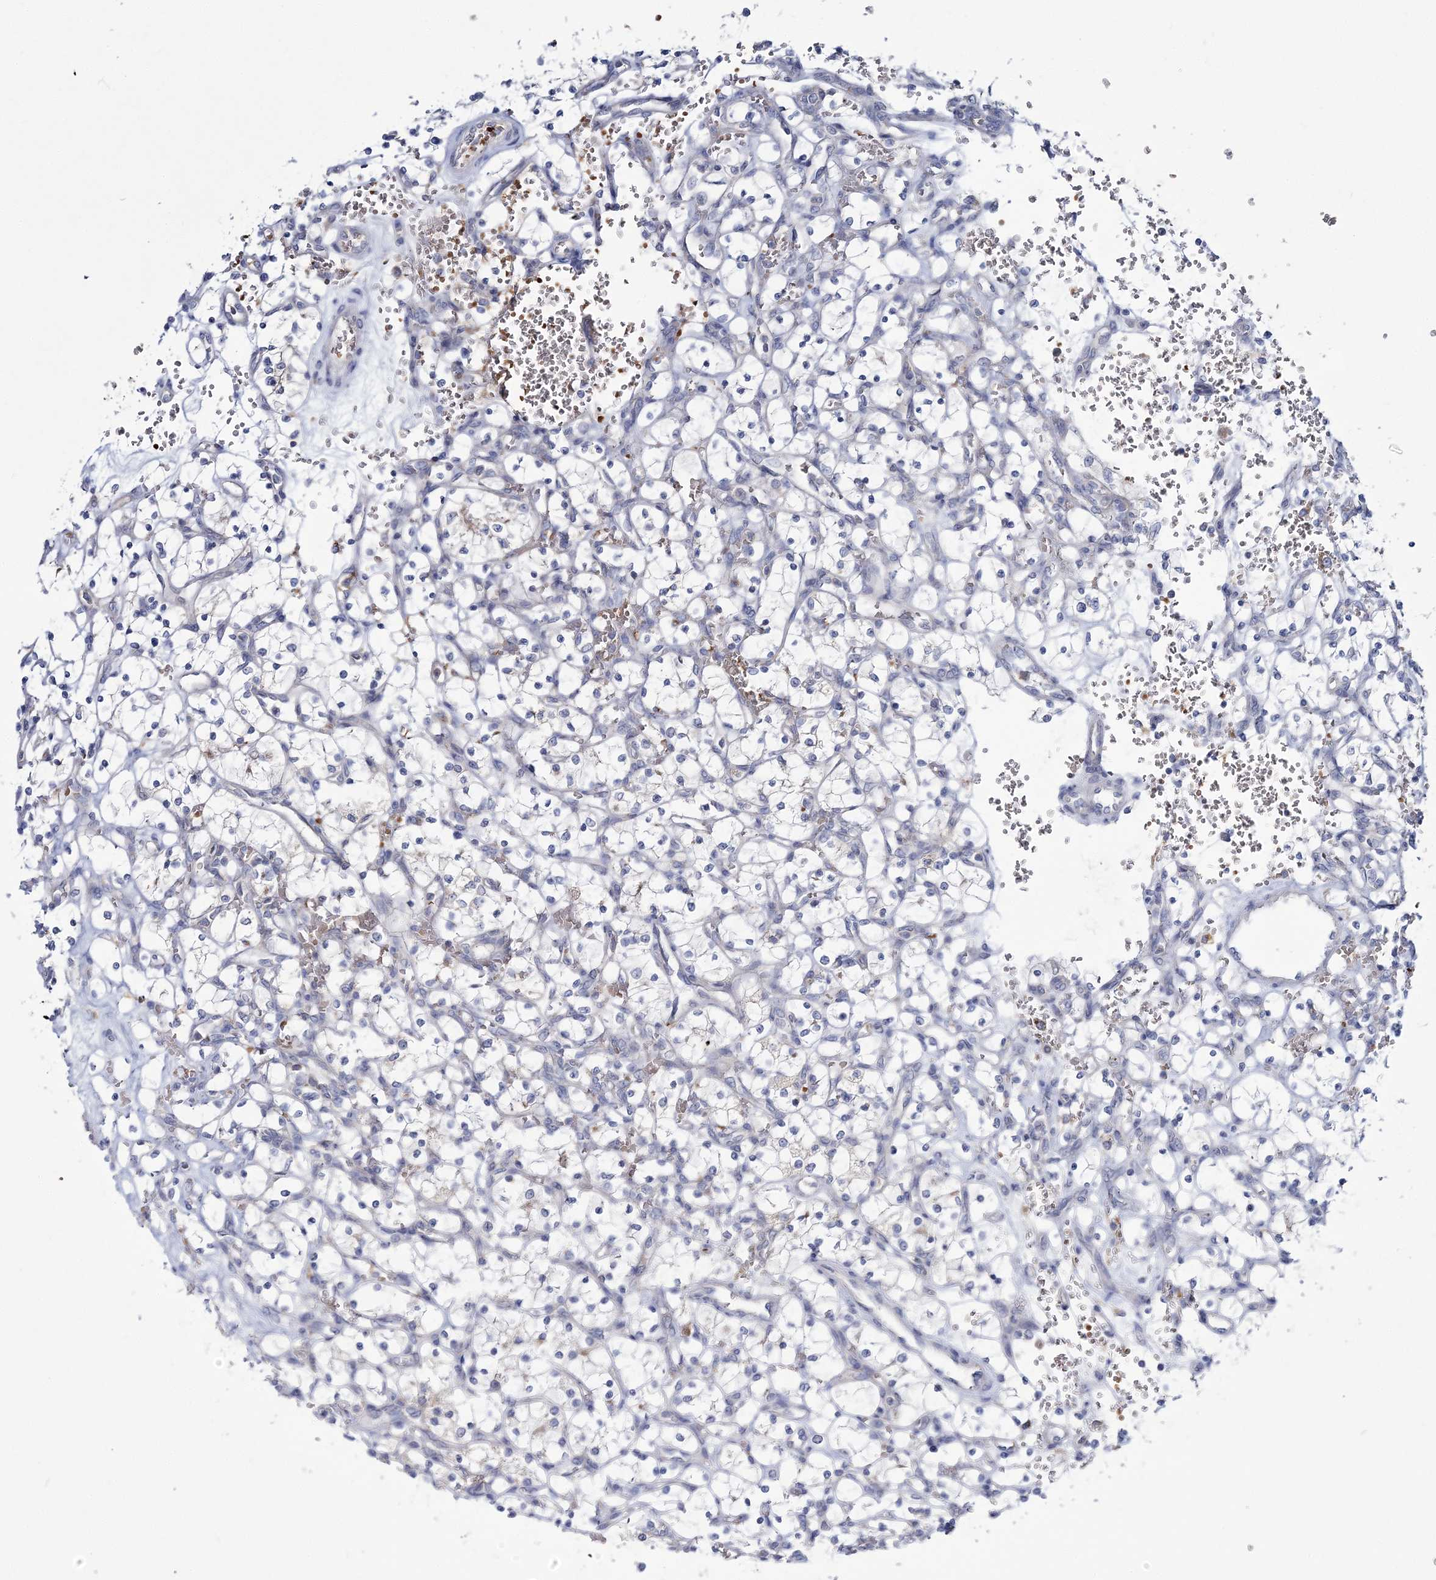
{"staining": {"intensity": "negative", "quantity": "none", "location": "none"}, "tissue": "renal cancer", "cell_type": "Tumor cells", "image_type": "cancer", "snomed": [{"axis": "morphology", "description": "Adenocarcinoma, NOS"}, {"axis": "topography", "description": "Kidney"}], "caption": "High magnification brightfield microscopy of adenocarcinoma (renal) stained with DAB (brown) and counterstained with hematoxylin (blue): tumor cells show no significant positivity.", "gene": "ATP11B", "patient": {"sex": "female", "age": 69}}